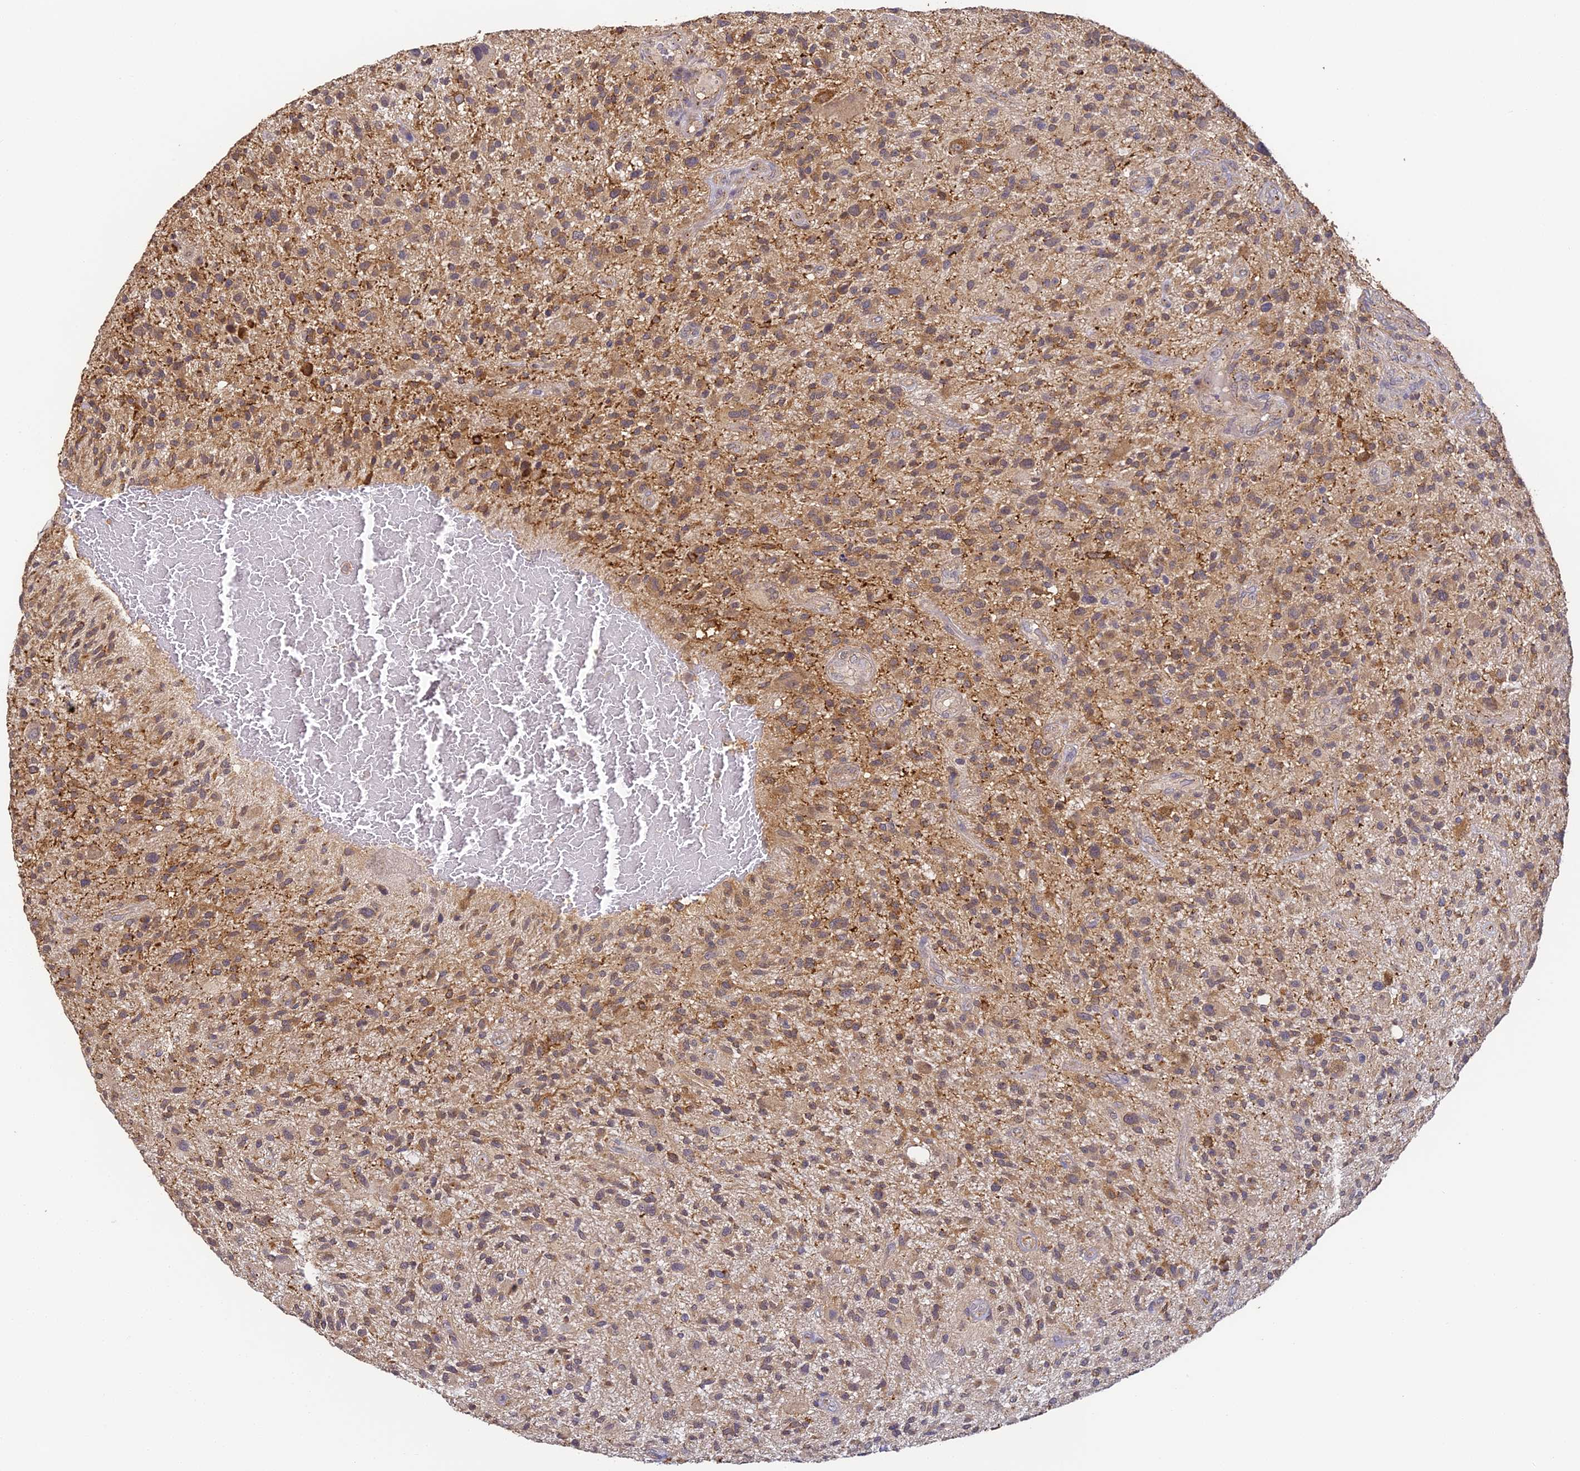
{"staining": {"intensity": "moderate", "quantity": "25%-75%", "location": "cytoplasmic/membranous"}, "tissue": "glioma", "cell_type": "Tumor cells", "image_type": "cancer", "snomed": [{"axis": "morphology", "description": "Glioma, malignant, High grade"}, {"axis": "topography", "description": "Brain"}], "caption": "This histopathology image shows immunohistochemistry staining of human glioma, with medium moderate cytoplasmic/membranous expression in about 25%-75% of tumor cells.", "gene": "YAE1", "patient": {"sex": "male", "age": 47}}